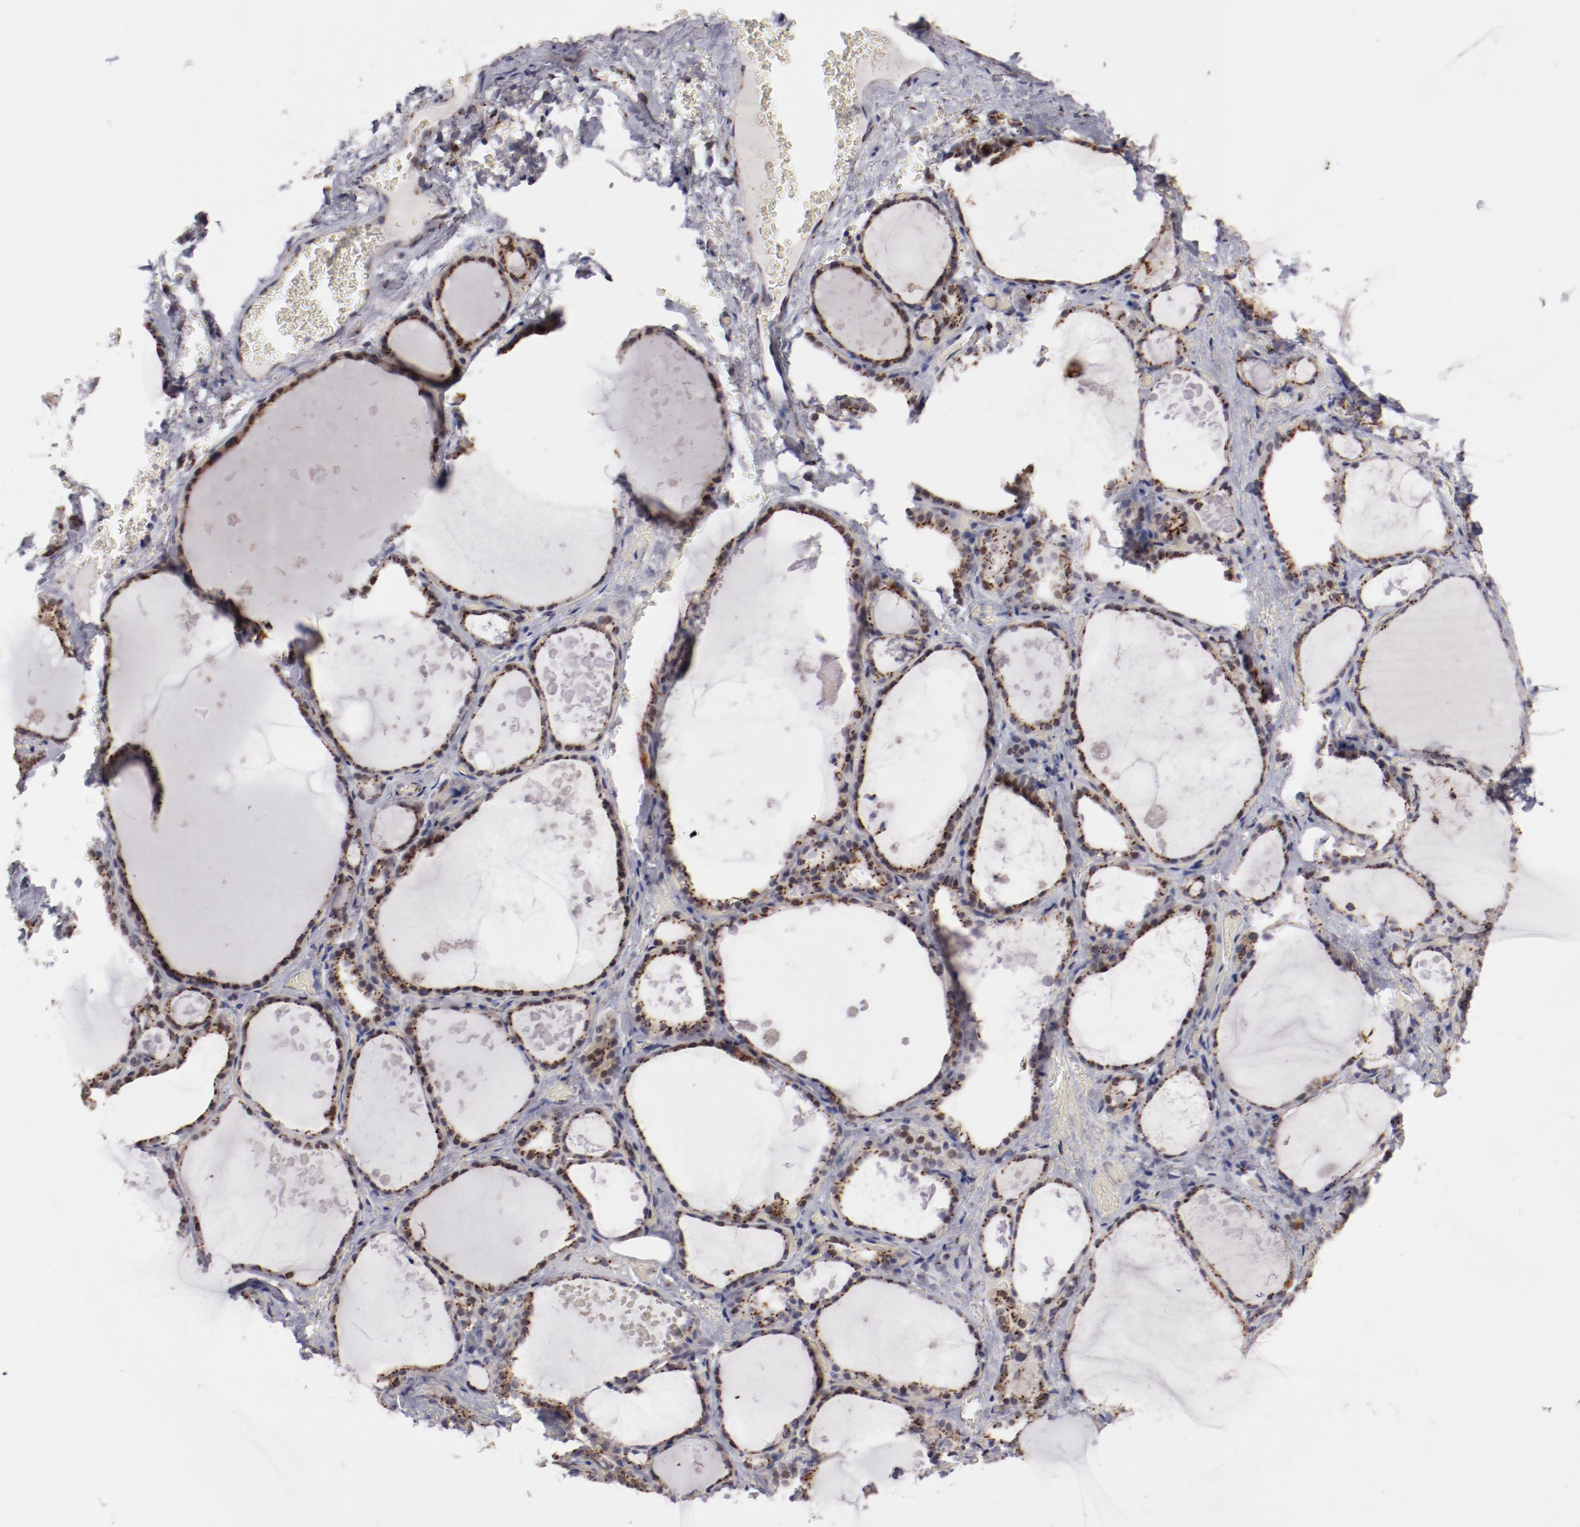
{"staining": {"intensity": "strong", "quantity": ">75%", "location": "cytoplasmic/membranous"}, "tissue": "thyroid gland", "cell_type": "Glandular cells", "image_type": "normal", "snomed": [{"axis": "morphology", "description": "Normal tissue, NOS"}, {"axis": "topography", "description": "Thyroid gland"}], "caption": "Unremarkable thyroid gland exhibits strong cytoplasmic/membranous staining in approximately >75% of glandular cells, visualized by immunohistochemistry. (DAB = brown stain, brightfield microscopy at high magnification).", "gene": "GOLIM4", "patient": {"sex": "male", "age": 61}}